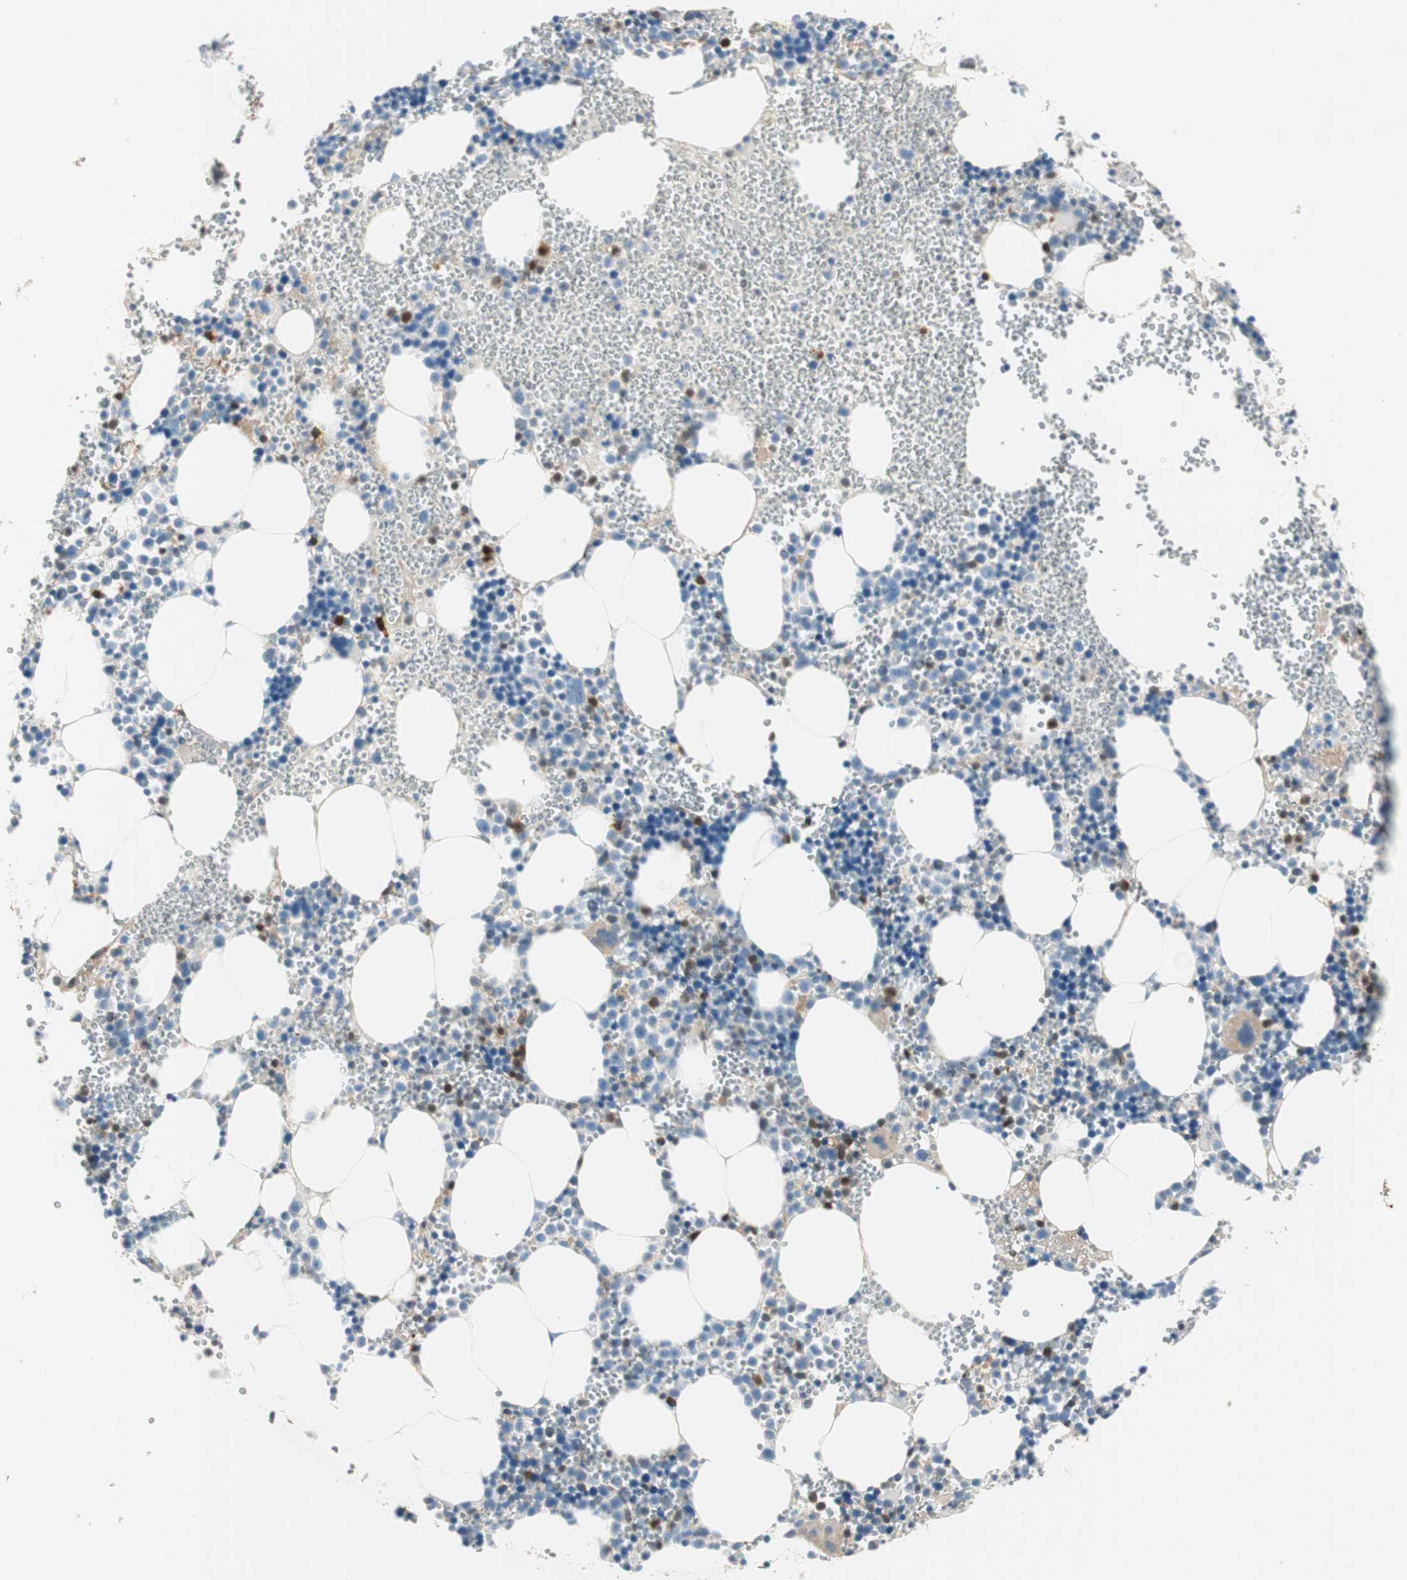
{"staining": {"intensity": "moderate", "quantity": "<25%", "location": "cytoplasmic/membranous,nuclear"}, "tissue": "bone marrow", "cell_type": "Hematopoietic cells", "image_type": "normal", "snomed": [{"axis": "morphology", "description": "Normal tissue, NOS"}, {"axis": "morphology", "description": "Inflammation, NOS"}, {"axis": "topography", "description": "Bone marrow"}], "caption": "Protein staining of normal bone marrow displays moderate cytoplasmic/membranous,nuclear expression in about <25% of hematopoietic cells.", "gene": "COTL1", "patient": {"sex": "male", "age": 42}}